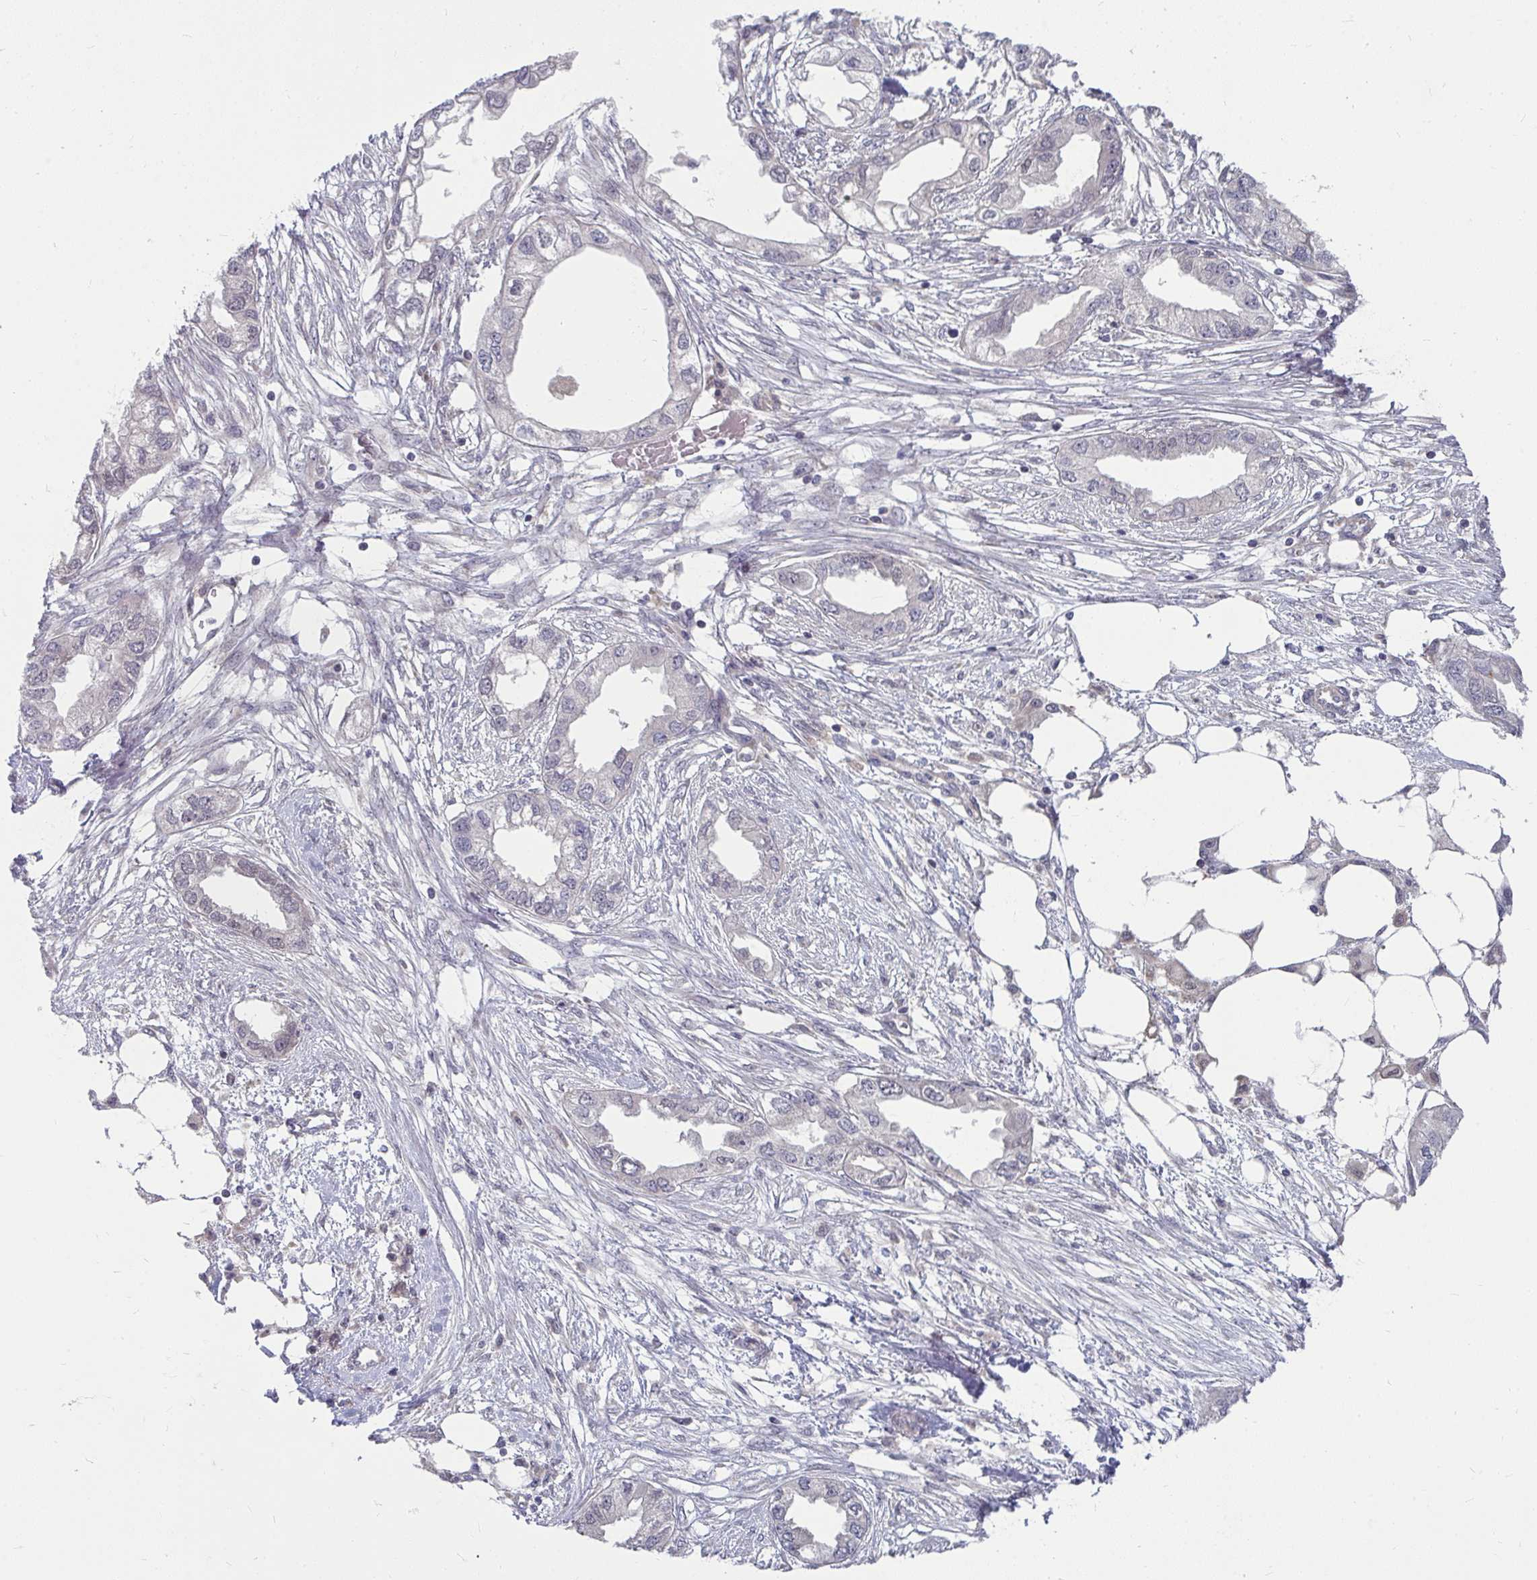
{"staining": {"intensity": "negative", "quantity": "none", "location": "none"}, "tissue": "endometrial cancer", "cell_type": "Tumor cells", "image_type": "cancer", "snomed": [{"axis": "morphology", "description": "Adenocarcinoma, NOS"}, {"axis": "morphology", "description": "Adenocarcinoma, metastatic, NOS"}, {"axis": "topography", "description": "Adipose tissue"}, {"axis": "topography", "description": "Endometrium"}], "caption": "High power microscopy photomicrograph of an IHC photomicrograph of endometrial cancer, revealing no significant expression in tumor cells.", "gene": "MROH8", "patient": {"sex": "female", "age": 67}}